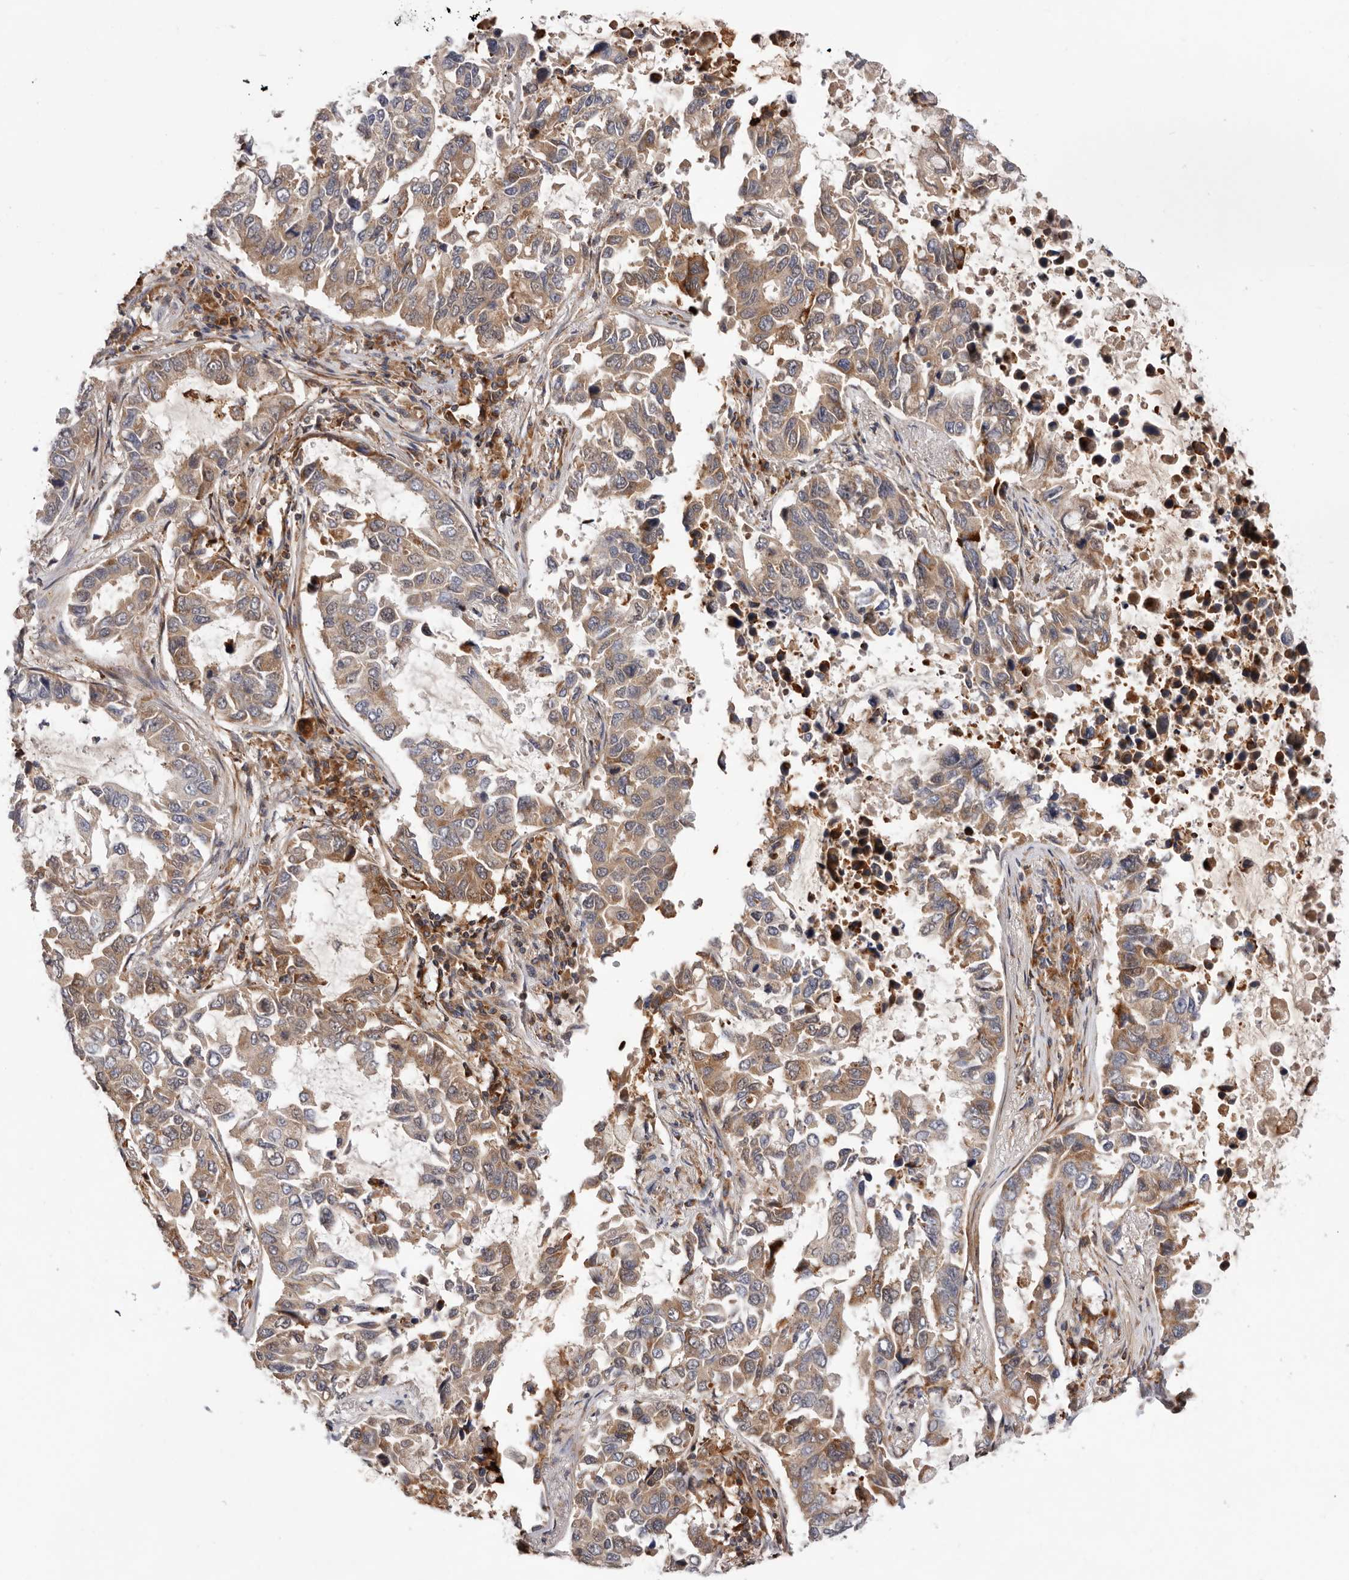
{"staining": {"intensity": "moderate", "quantity": ">75%", "location": "cytoplasmic/membranous"}, "tissue": "lung cancer", "cell_type": "Tumor cells", "image_type": "cancer", "snomed": [{"axis": "morphology", "description": "Adenocarcinoma, NOS"}, {"axis": "topography", "description": "Lung"}], "caption": "High-magnification brightfield microscopy of lung adenocarcinoma stained with DAB (brown) and counterstained with hematoxylin (blue). tumor cells exhibit moderate cytoplasmic/membranous positivity is appreciated in about>75% of cells.", "gene": "RNF213", "patient": {"sex": "male", "age": 64}}